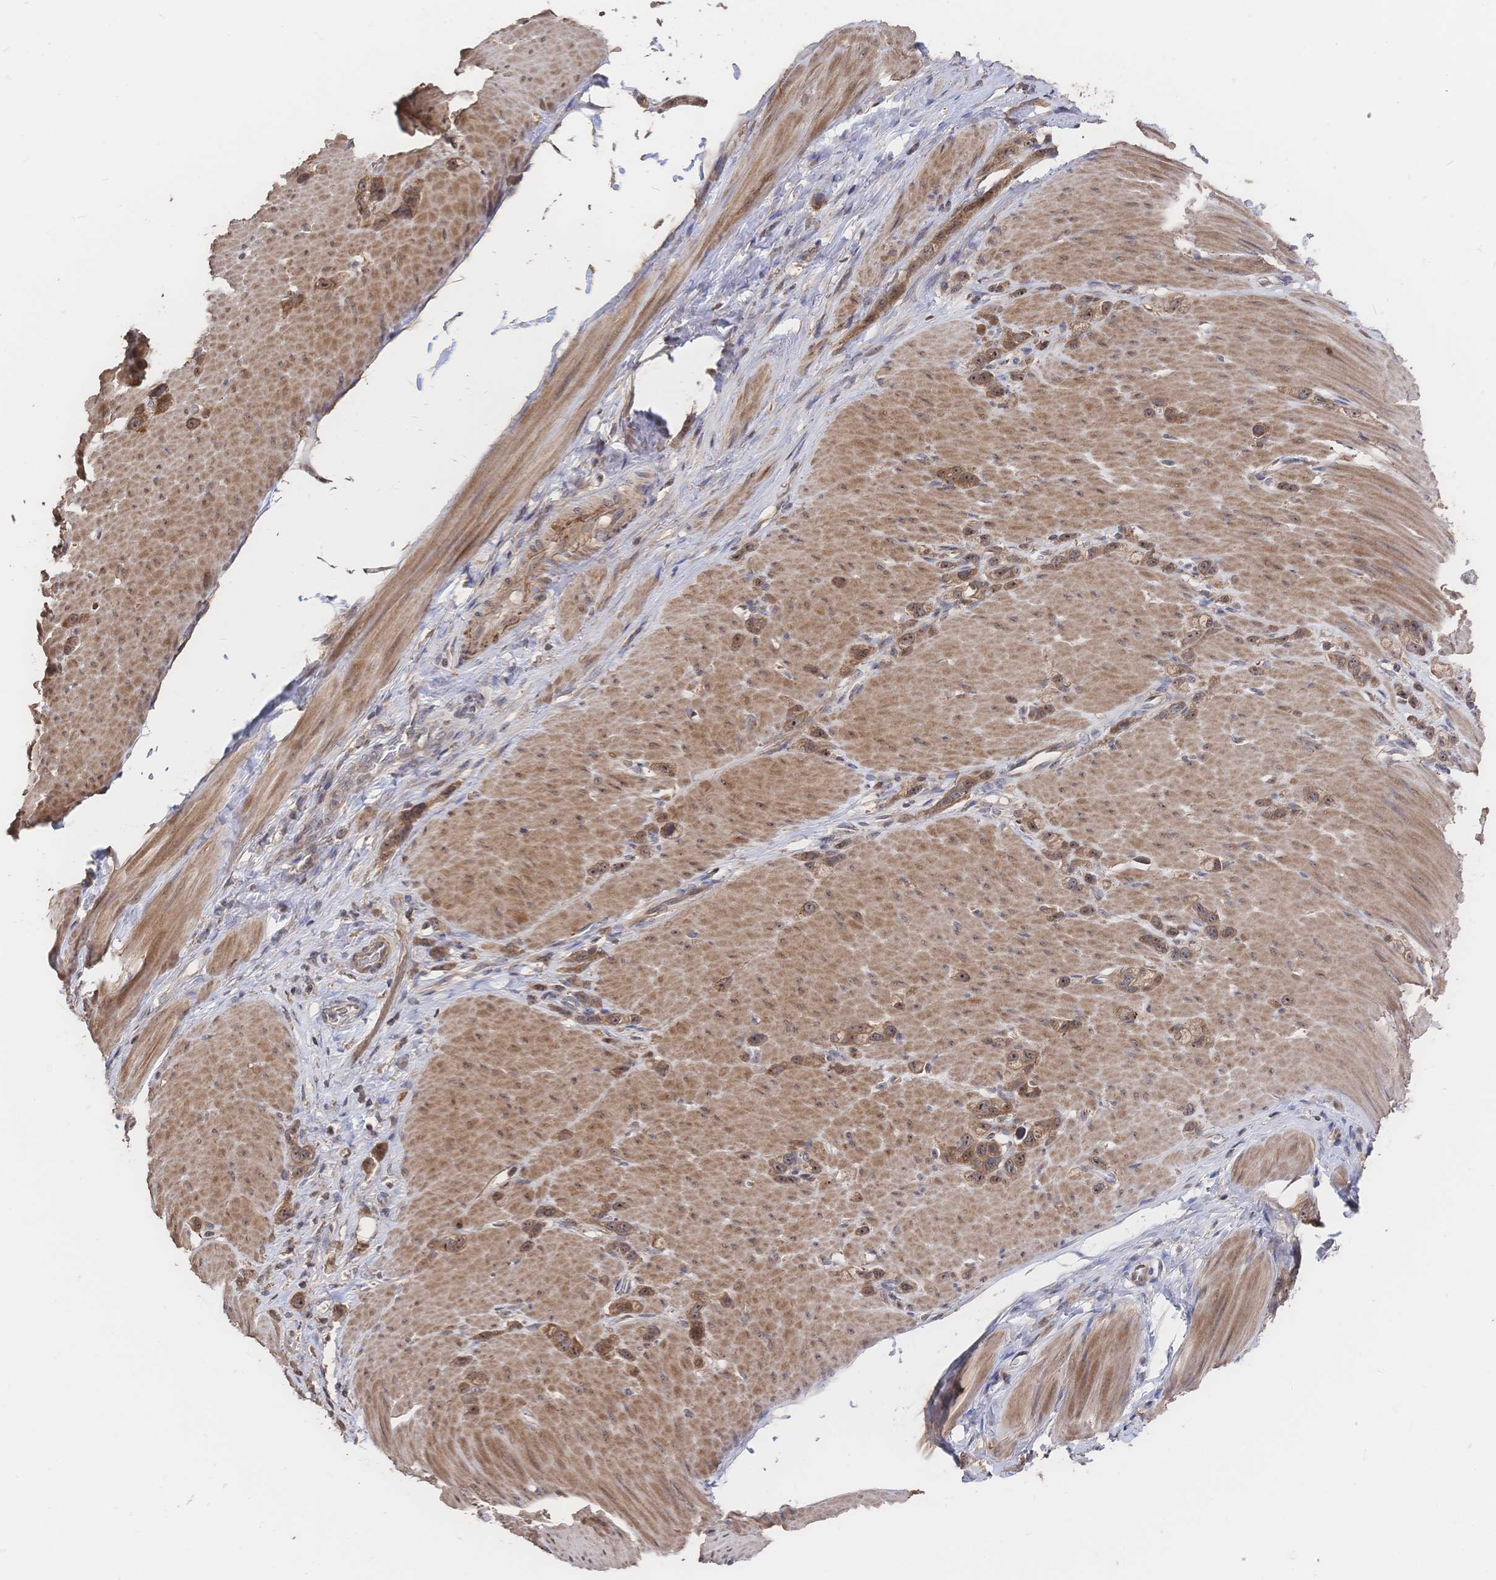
{"staining": {"intensity": "moderate", "quantity": ">75%", "location": "cytoplasmic/membranous,nuclear"}, "tissue": "stomach cancer", "cell_type": "Tumor cells", "image_type": "cancer", "snomed": [{"axis": "morphology", "description": "Adenocarcinoma, NOS"}, {"axis": "topography", "description": "Stomach"}], "caption": "Protein staining reveals moderate cytoplasmic/membranous and nuclear expression in about >75% of tumor cells in stomach adenocarcinoma.", "gene": "DNAJA4", "patient": {"sex": "female", "age": 65}}